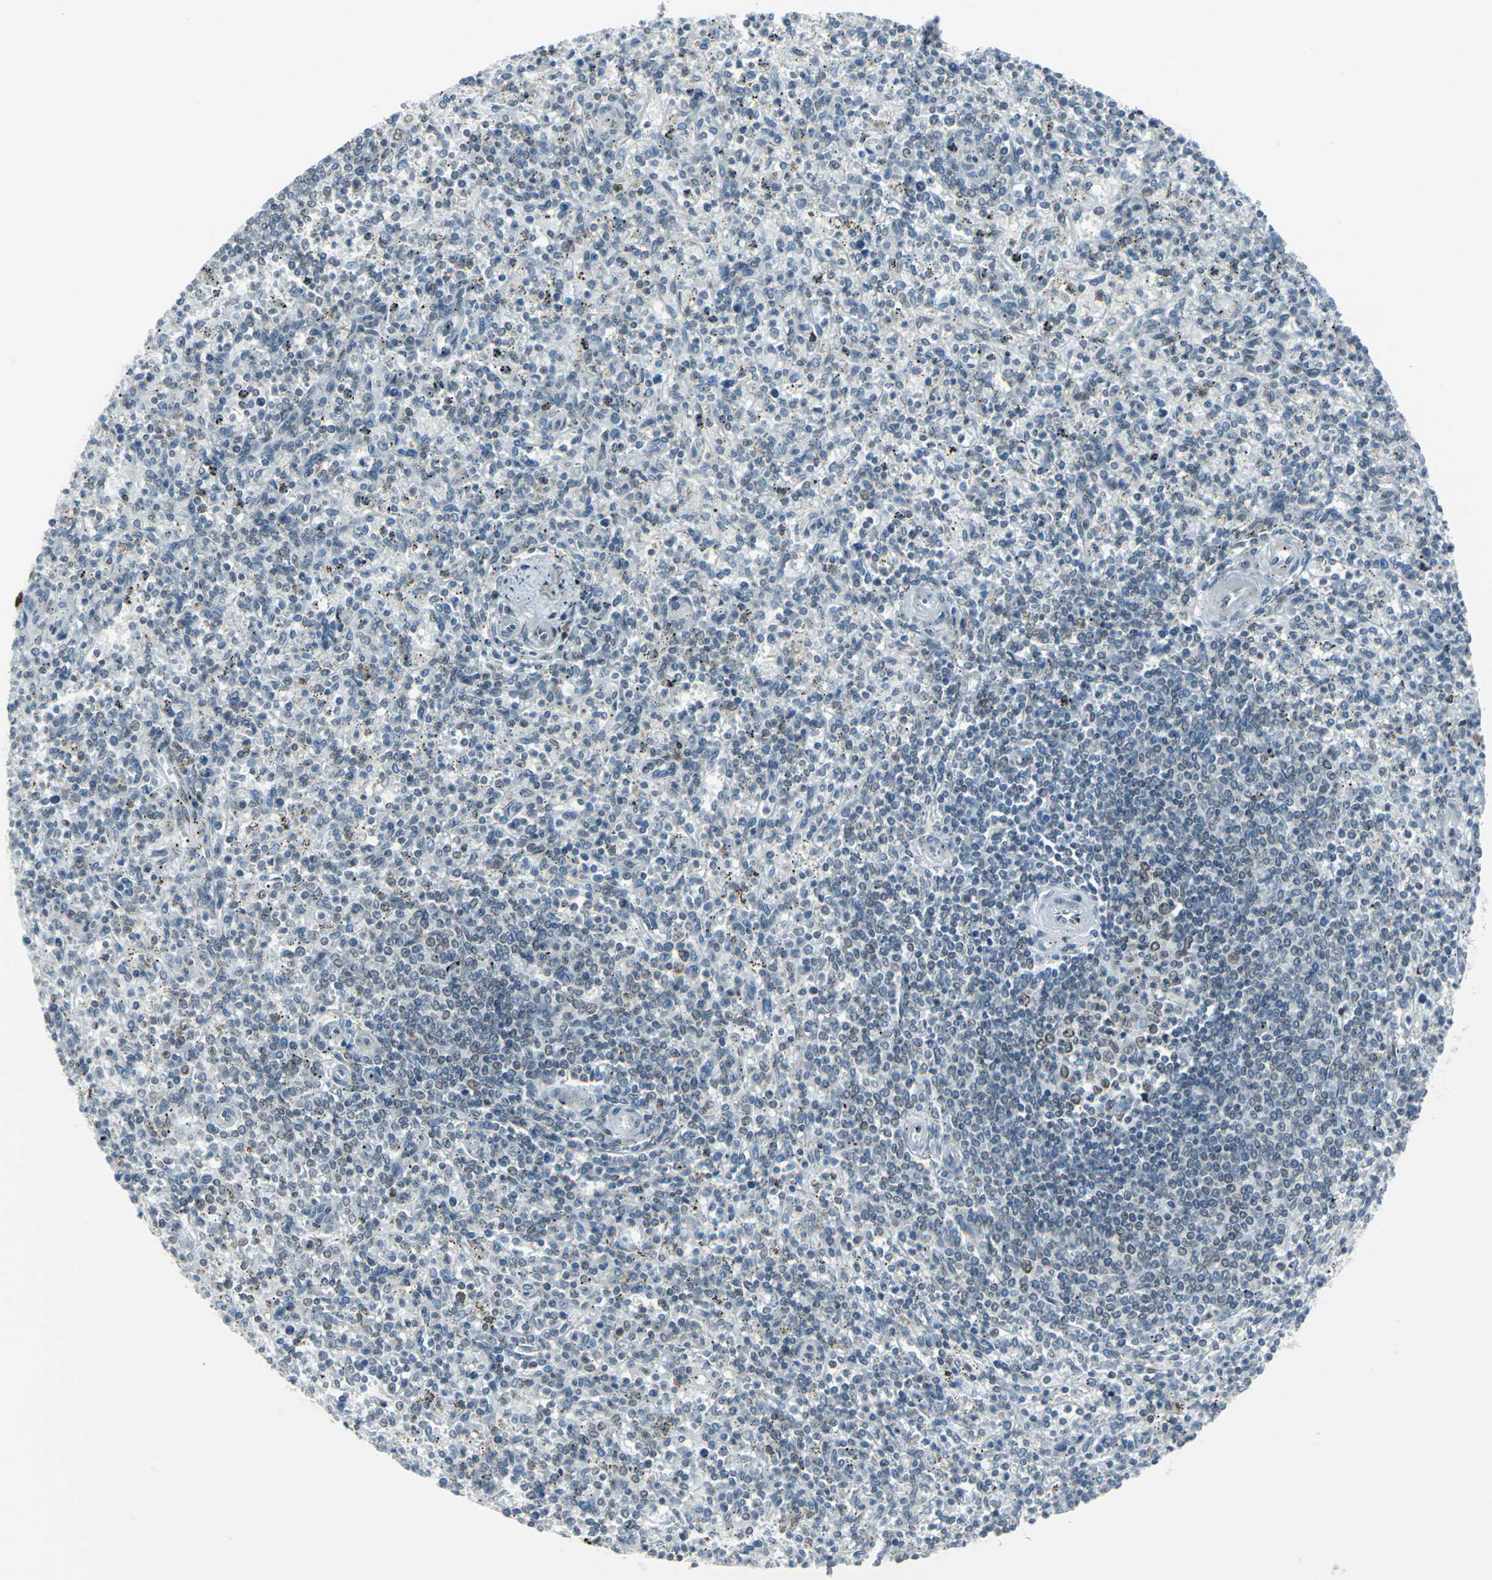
{"staining": {"intensity": "weak", "quantity": "<25%", "location": "cytoplasmic/membranous,nuclear"}, "tissue": "spleen", "cell_type": "Cells in red pulp", "image_type": "normal", "snomed": [{"axis": "morphology", "description": "Normal tissue, NOS"}, {"axis": "topography", "description": "Spleen"}], "caption": "Immunohistochemical staining of unremarkable spleen shows no significant expression in cells in red pulp. Nuclei are stained in blue.", "gene": "SNUPN", "patient": {"sex": "male", "age": 72}}